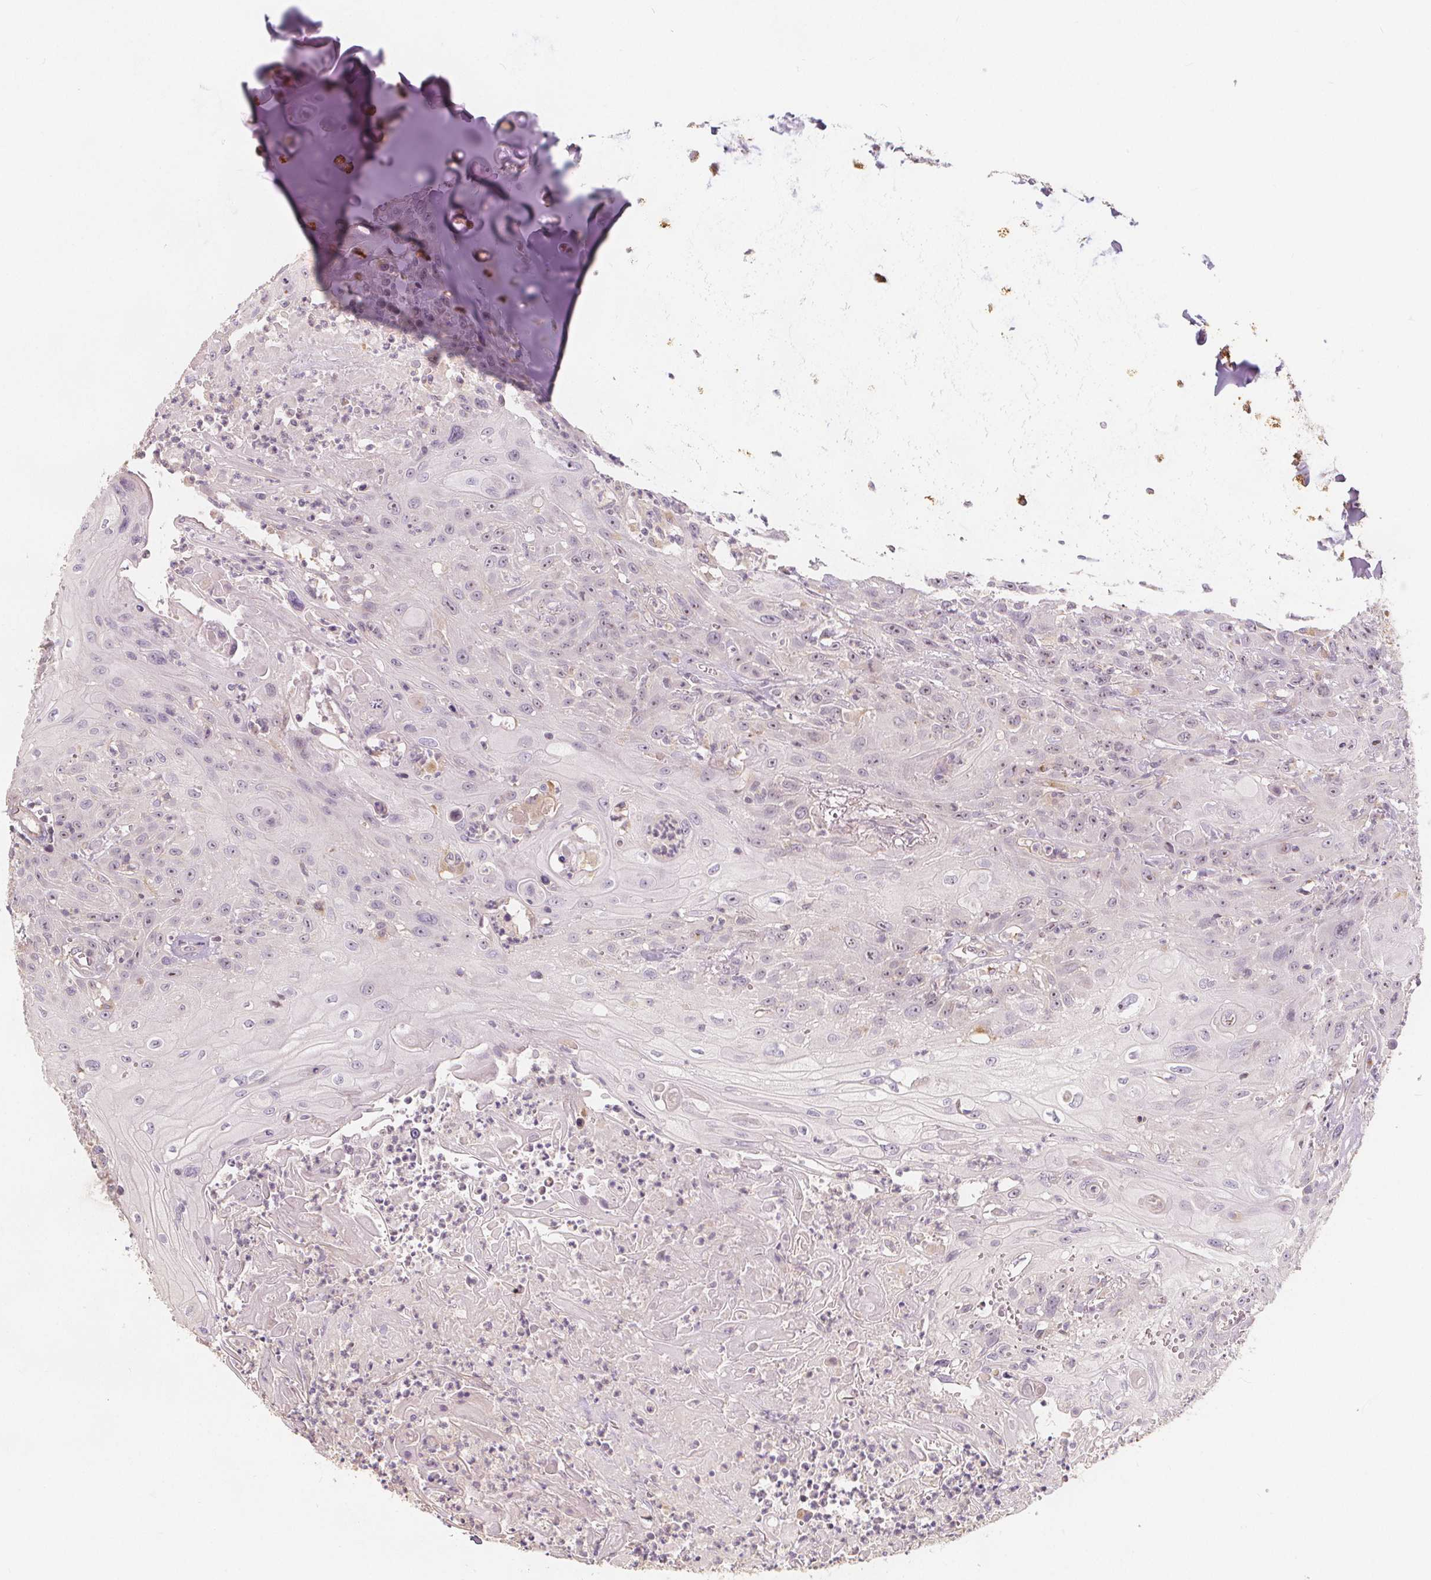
{"staining": {"intensity": "negative", "quantity": "none", "location": "none"}, "tissue": "head and neck cancer", "cell_type": "Tumor cells", "image_type": "cancer", "snomed": [{"axis": "morphology", "description": "Squamous cell carcinoma, NOS"}, {"axis": "topography", "description": "Skin"}, {"axis": "topography", "description": "Head-Neck"}], "caption": "IHC of head and neck squamous cell carcinoma demonstrates no staining in tumor cells. The staining was performed using DAB to visualize the protein expression in brown, while the nuclei were stained in blue with hematoxylin (Magnification: 20x).", "gene": "DRC3", "patient": {"sex": "male", "age": 80}}